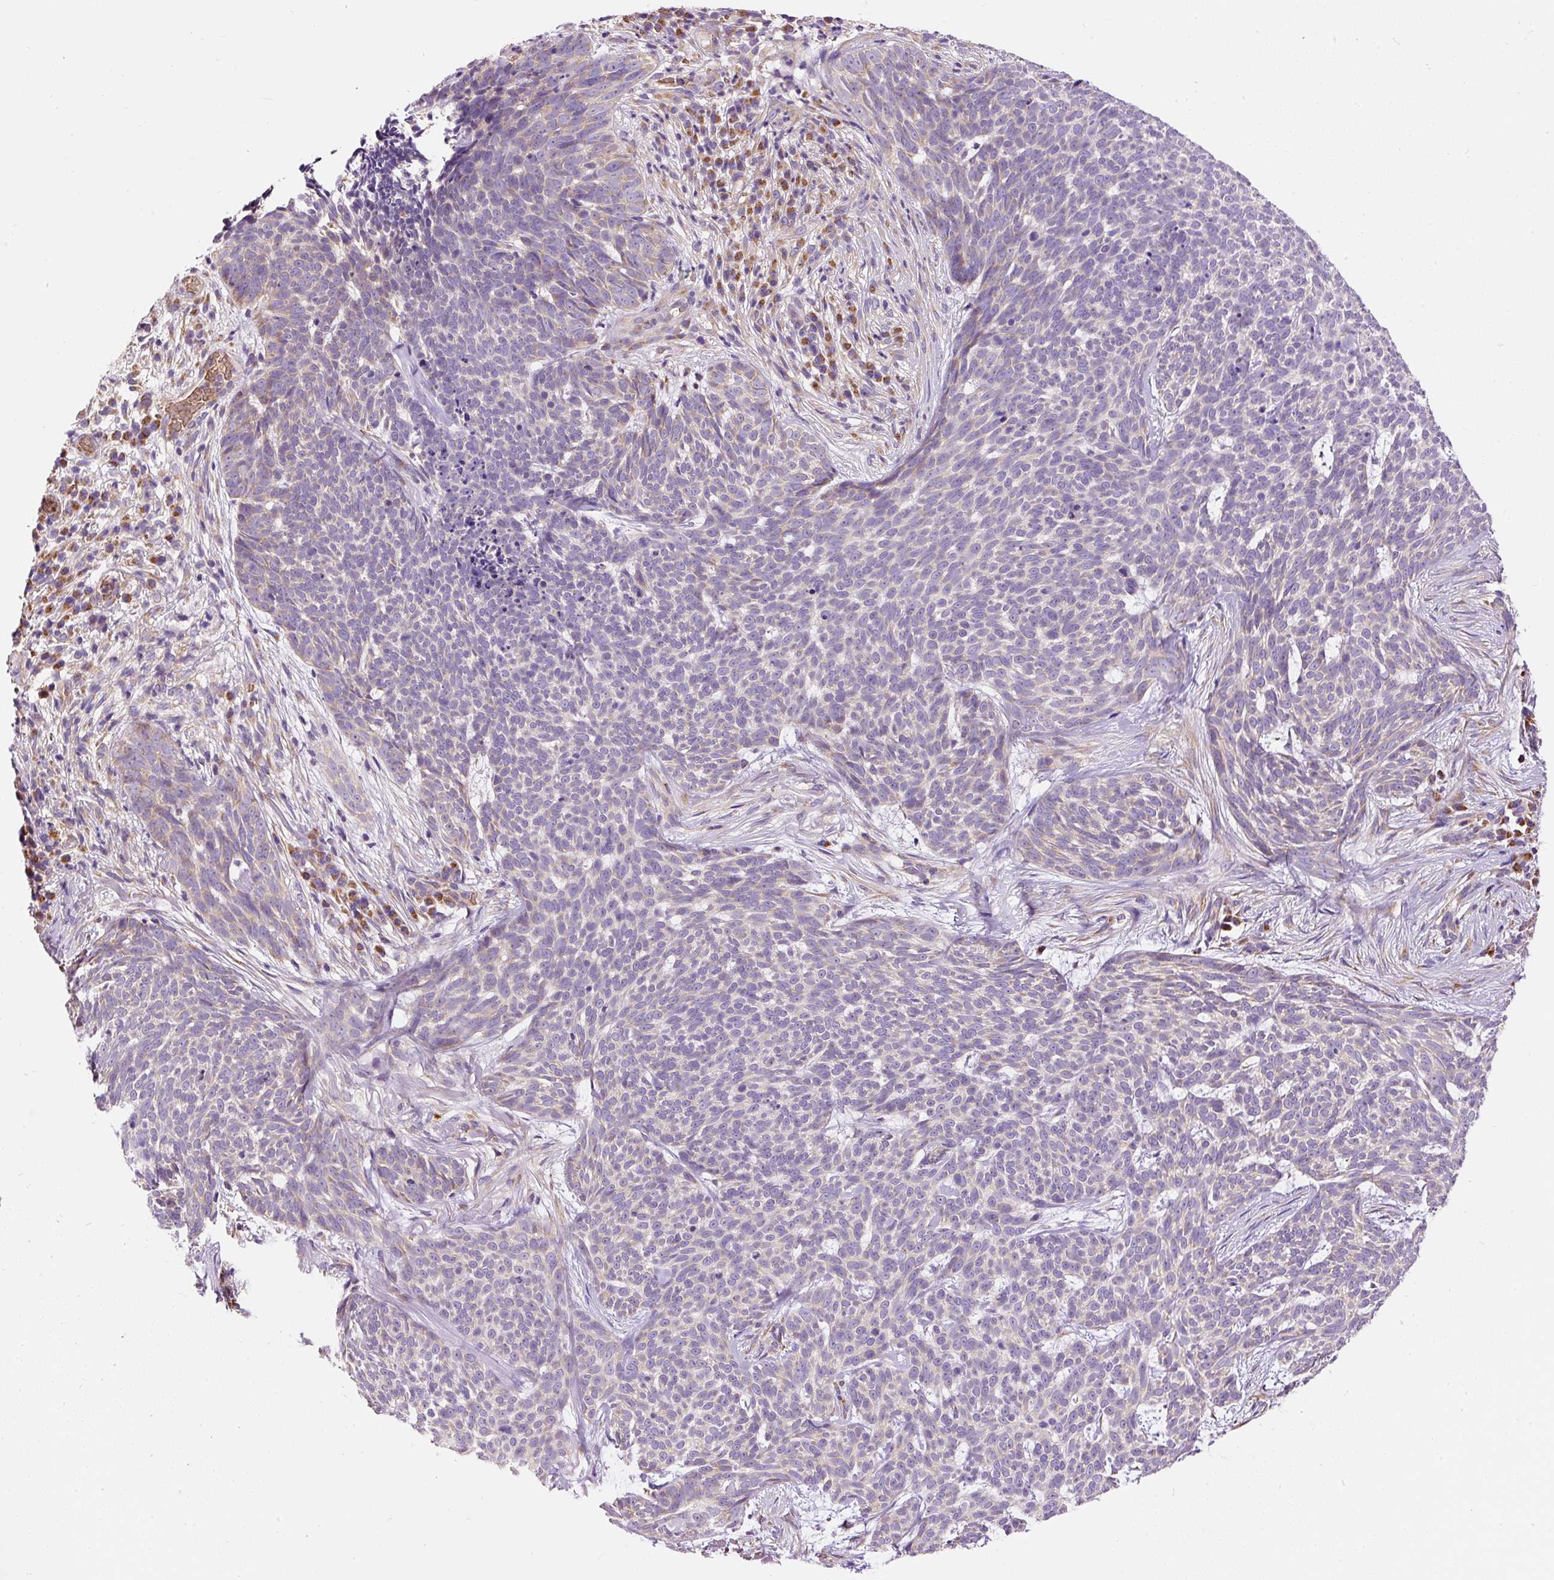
{"staining": {"intensity": "weak", "quantity": "<25%", "location": "cytoplasmic/membranous"}, "tissue": "skin cancer", "cell_type": "Tumor cells", "image_type": "cancer", "snomed": [{"axis": "morphology", "description": "Basal cell carcinoma"}, {"axis": "topography", "description": "Skin"}], "caption": "Skin cancer was stained to show a protein in brown. There is no significant staining in tumor cells. (DAB IHC visualized using brightfield microscopy, high magnification).", "gene": "PRRC2A", "patient": {"sex": "female", "age": 93}}